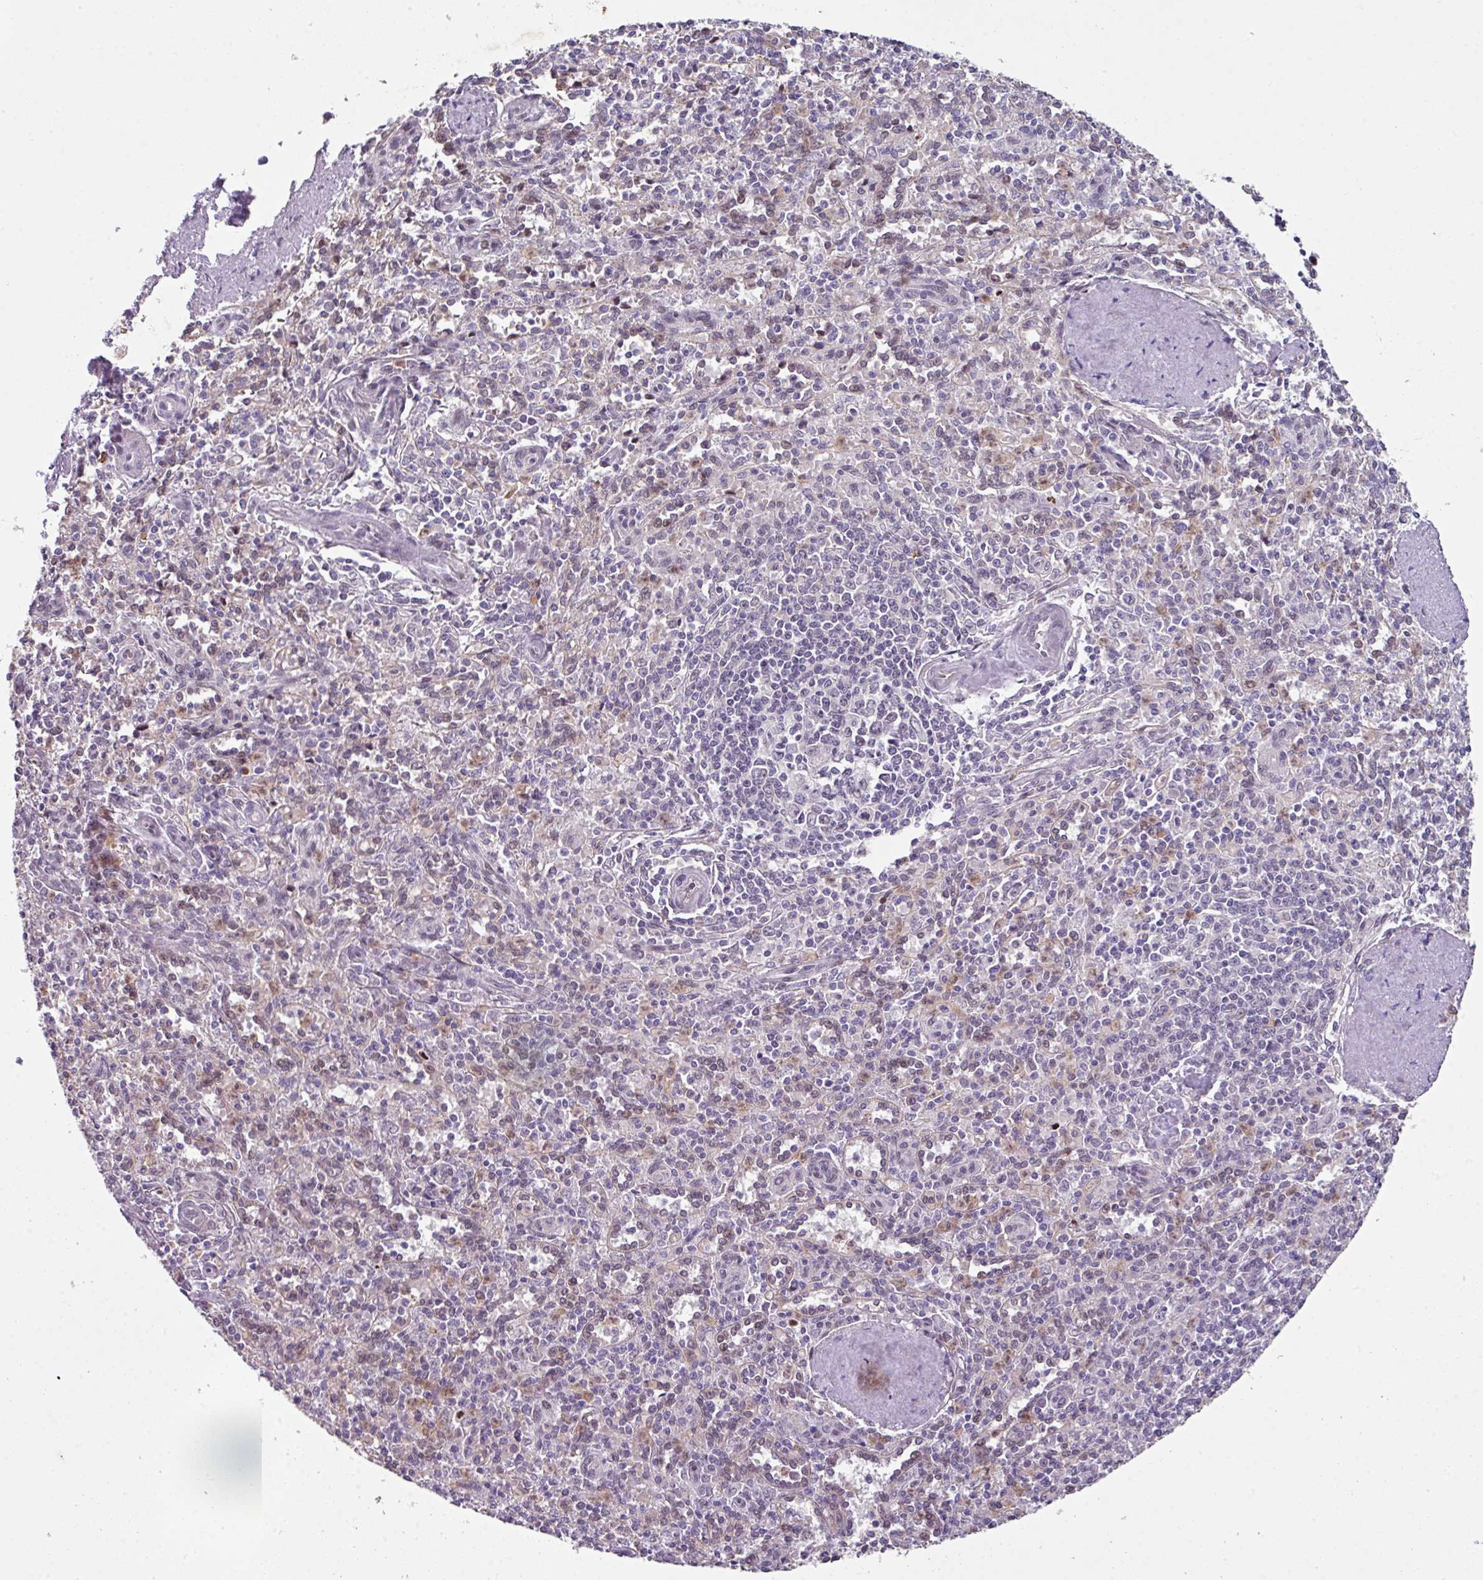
{"staining": {"intensity": "moderate", "quantity": "<25%", "location": "cytoplasmic/membranous,nuclear"}, "tissue": "spleen", "cell_type": "Cells in red pulp", "image_type": "normal", "snomed": [{"axis": "morphology", "description": "Normal tissue, NOS"}, {"axis": "topography", "description": "Spleen"}], "caption": "Immunohistochemical staining of benign human spleen exhibits <25% levels of moderate cytoplasmic/membranous,nuclear protein expression in about <25% of cells in red pulp.", "gene": "ZFP3", "patient": {"sex": "female", "age": 70}}